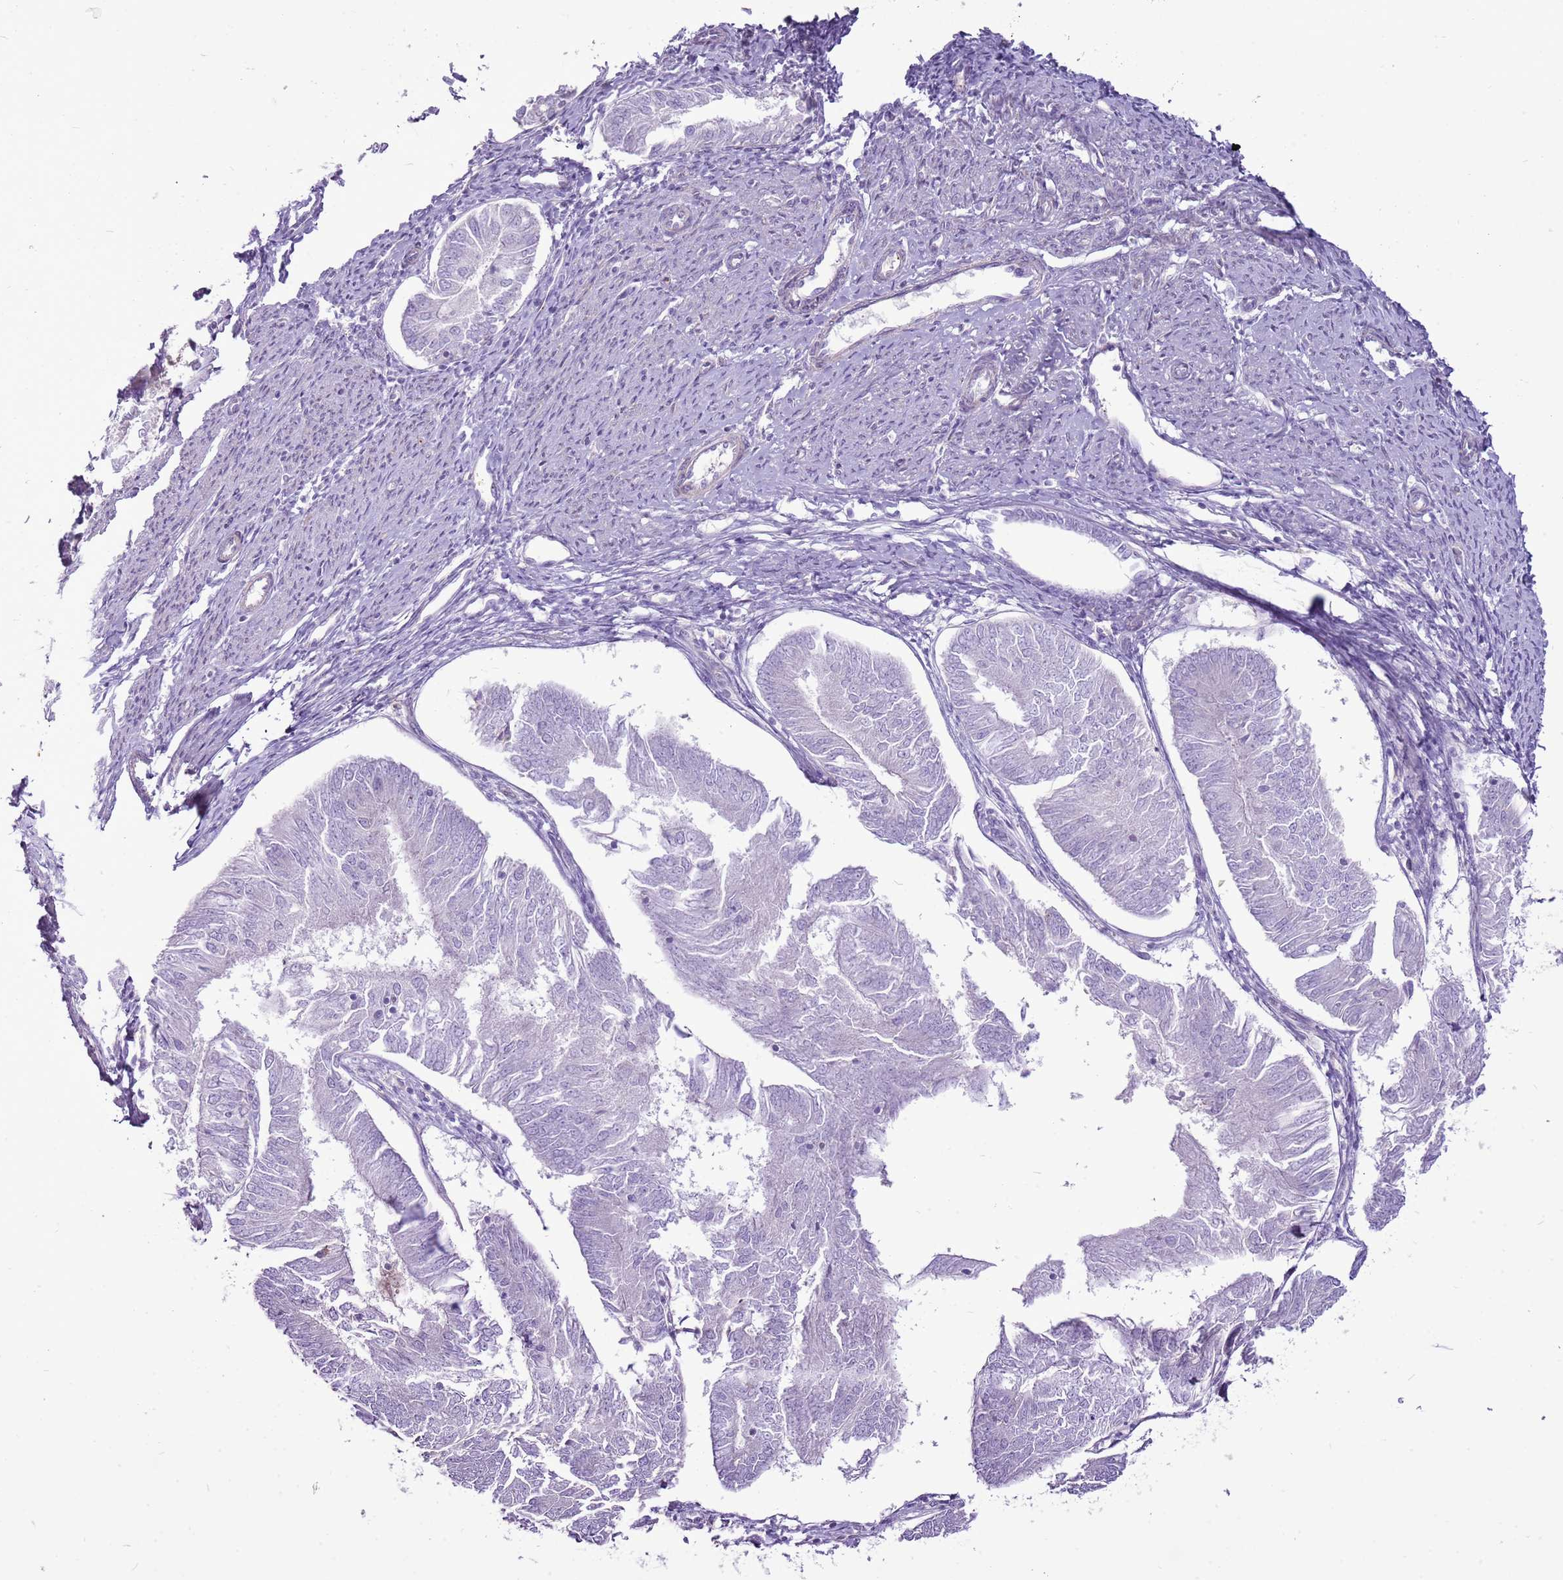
{"staining": {"intensity": "negative", "quantity": "none", "location": "none"}, "tissue": "endometrial cancer", "cell_type": "Tumor cells", "image_type": "cancer", "snomed": [{"axis": "morphology", "description": "Adenocarcinoma, NOS"}, {"axis": "topography", "description": "Endometrium"}], "caption": "This histopathology image is of endometrial cancer stained with immunohistochemistry (IHC) to label a protein in brown with the nuclei are counter-stained blue. There is no positivity in tumor cells.", "gene": "CHAC2", "patient": {"sex": "female", "age": 58}}